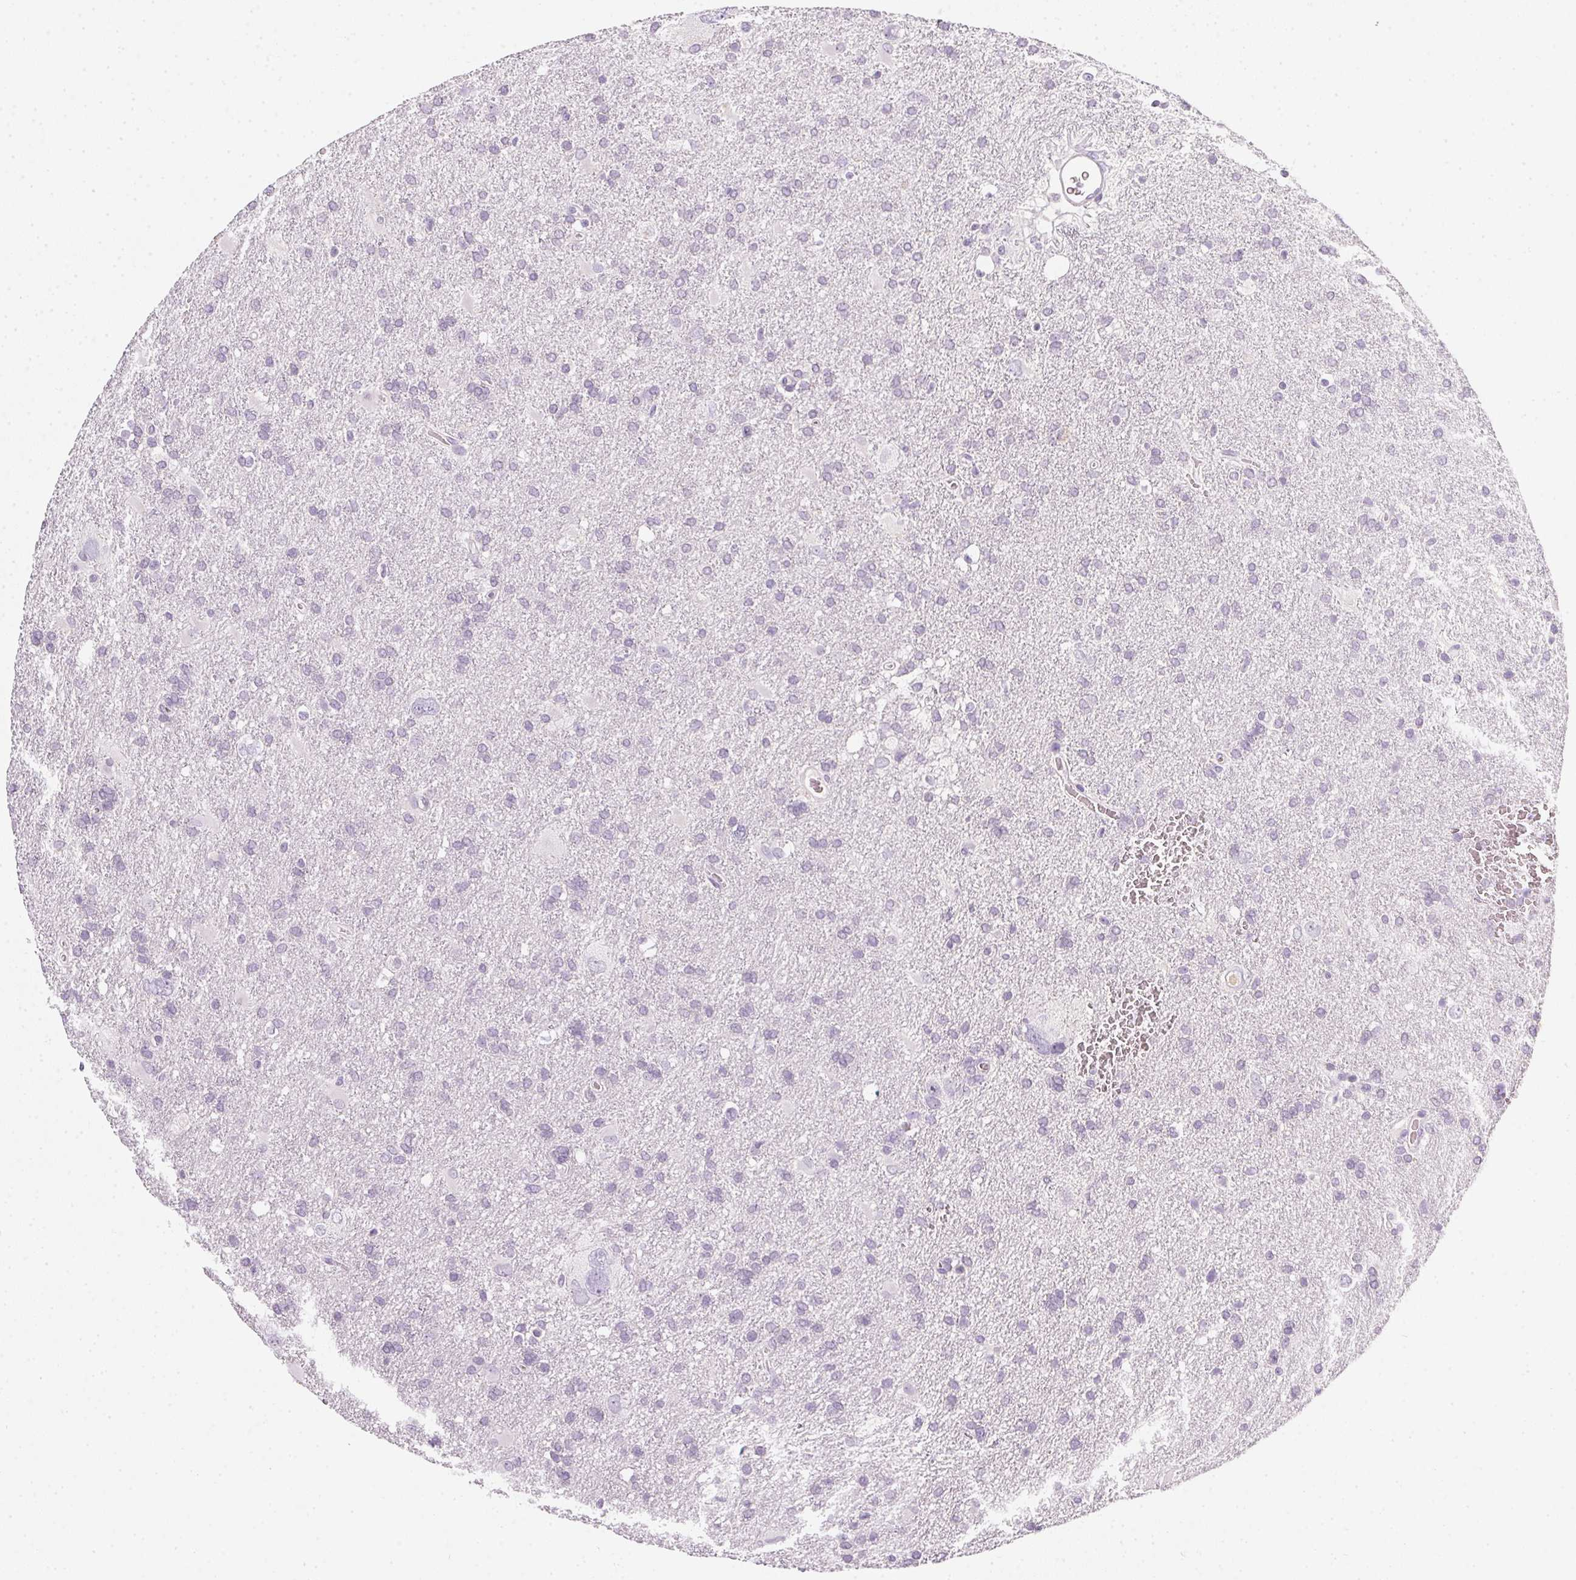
{"staining": {"intensity": "negative", "quantity": "none", "location": "none"}, "tissue": "glioma", "cell_type": "Tumor cells", "image_type": "cancer", "snomed": [{"axis": "morphology", "description": "Glioma, malignant, Low grade"}, {"axis": "topography", "description": "Brain"}], "caption": "Immunohistochemistry (IHC) micrograph of neoplastic tissue: glioma stained with DAB displays no significant protein positivity in tumor cells.", "gene": "TMEM72", "patient": {"sex": "male", "age": 66}}